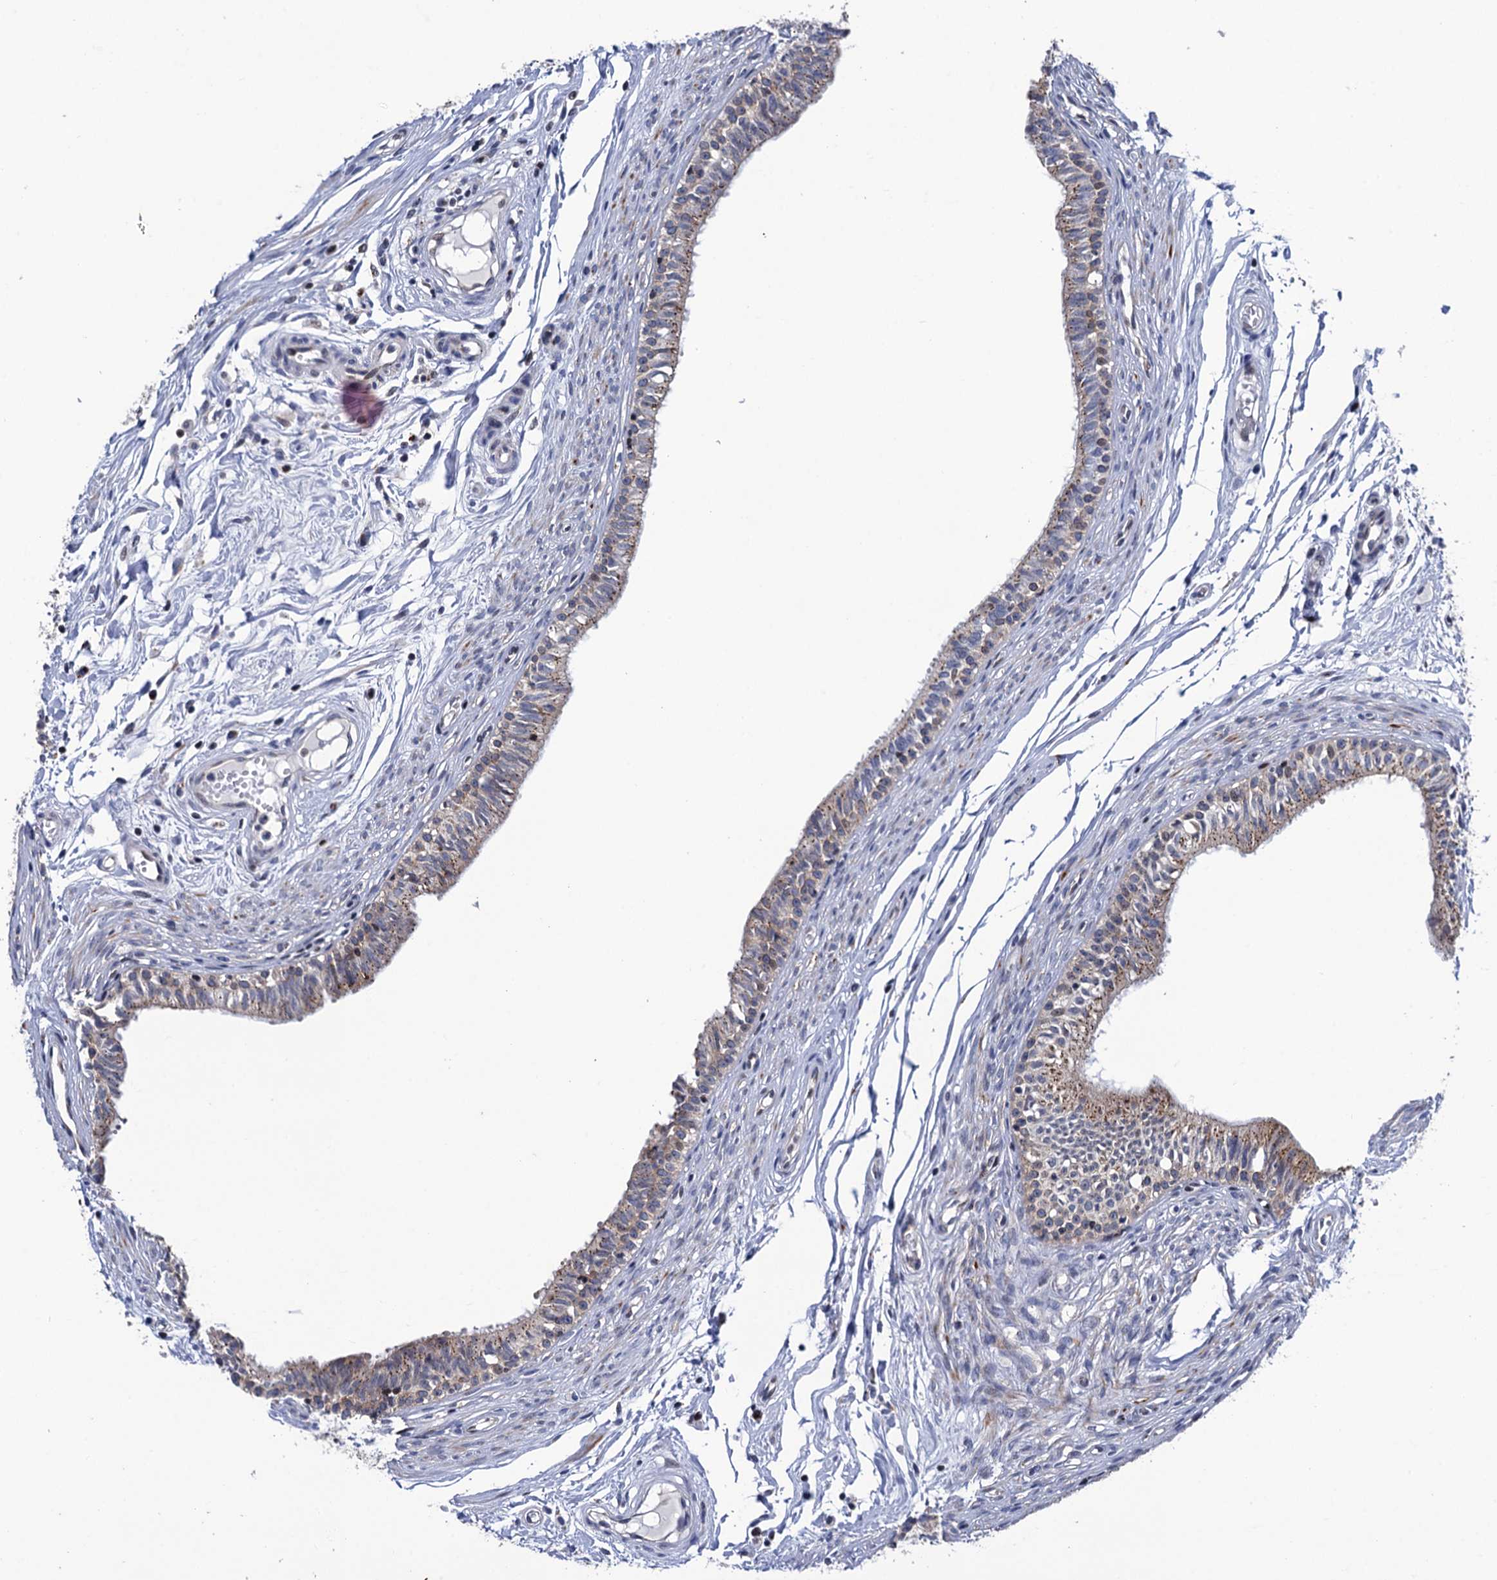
{"staining": {"intensity": "moderate", "quantity": "25%-75%", "location": "cytoplasmic/membranous"}, "tissue": "epididymis", "cell_type": "Glandular cells", "image_type": "normal", "snomed": [{"axis": "morphology", "description": "Normal tissue, NOS"}, {"axis": "topography", "description": "Epididymis, spermatic cord, NOS"}], "caption": "A brown stain shows moderate cytoplasmic/membranous staining of a protein in glandular cells of benign epididymis. The protein is shown in brown color, while the nuclei are stained blue.", "gene": "THAP2", "patient": {"sex": "male", "age": 22}}